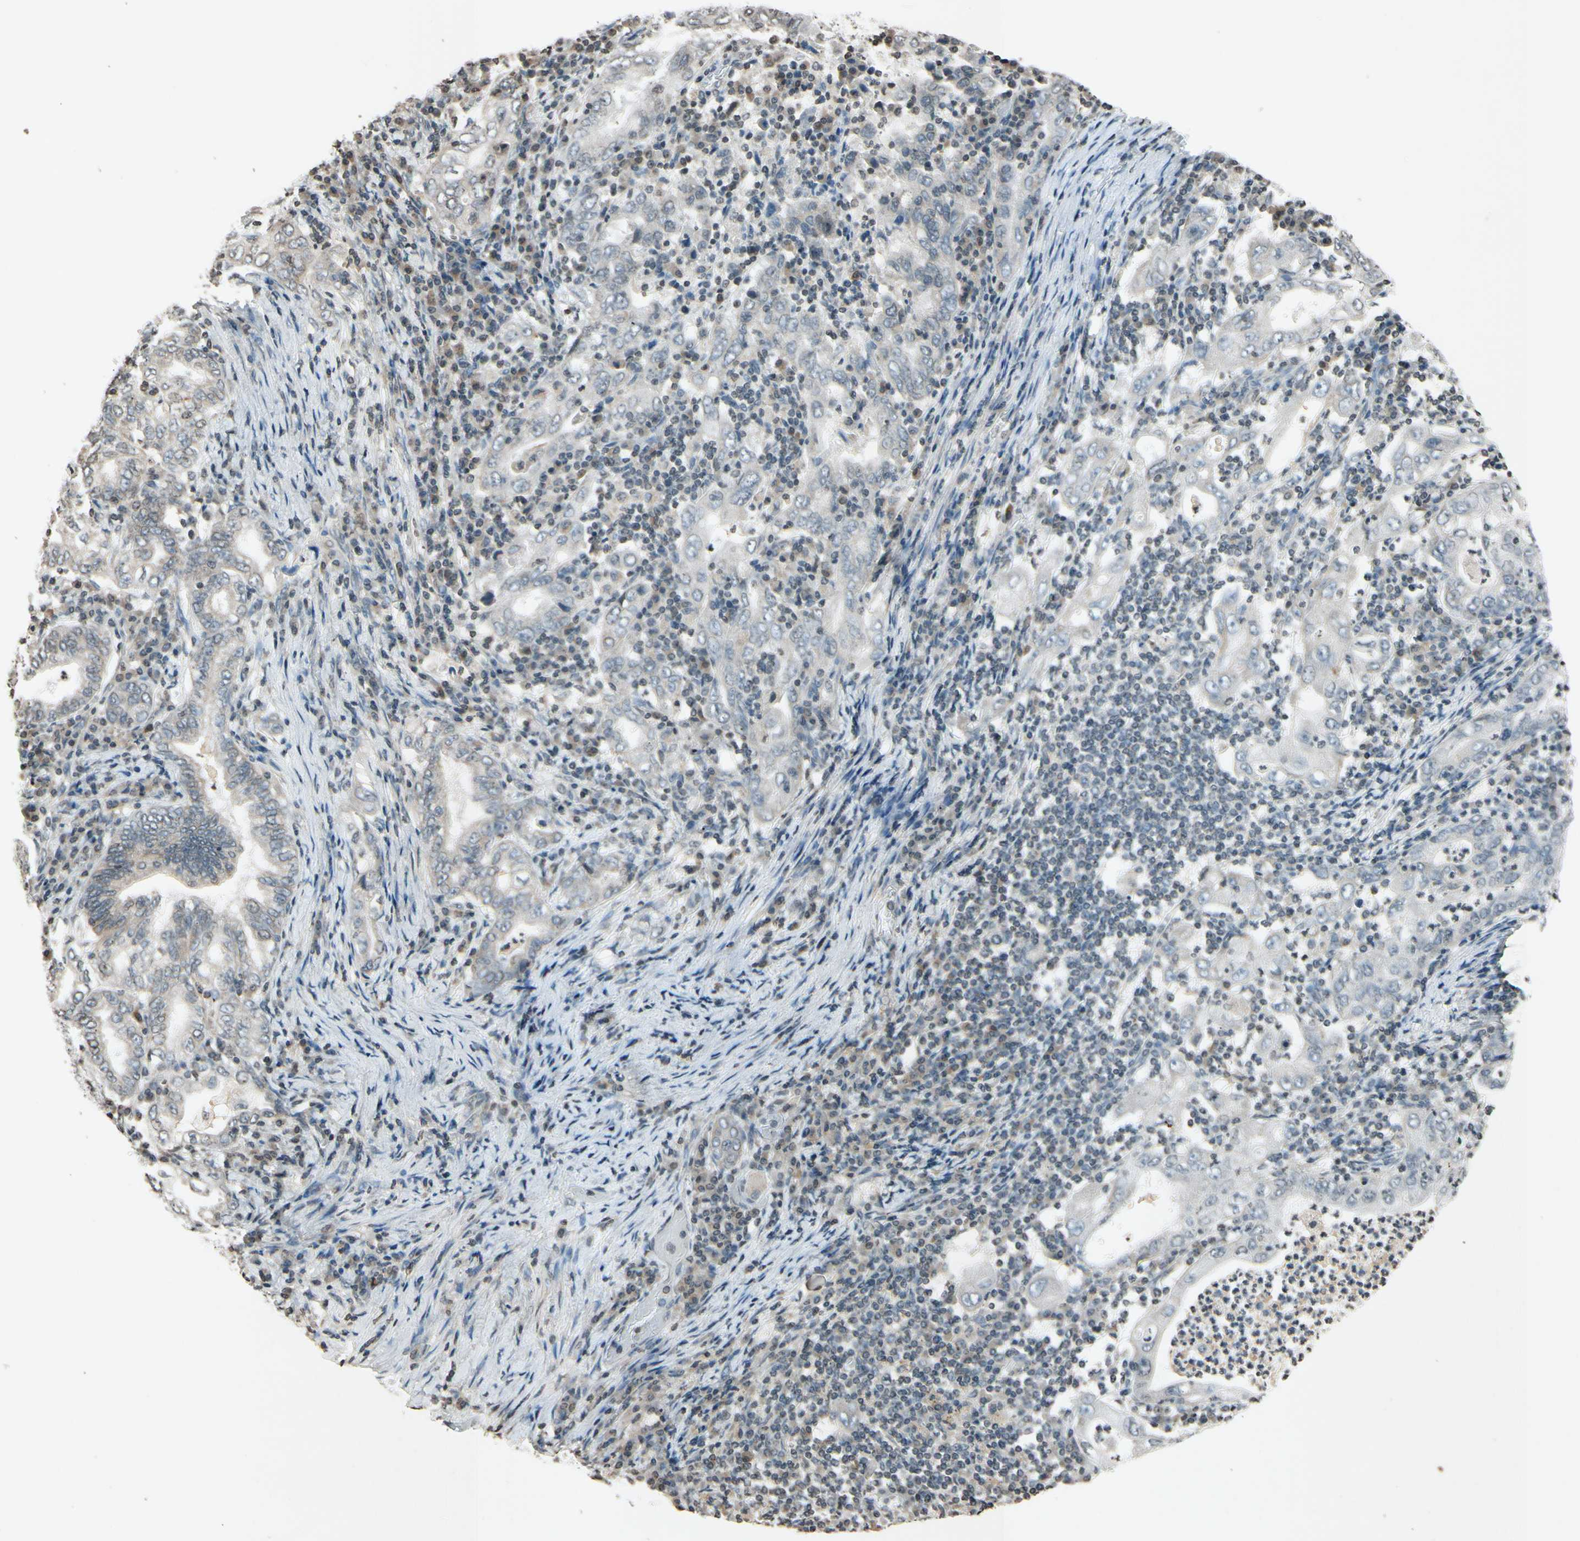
{"staining": {"intensity": "weak", "quantity": ">75%", "location": "cytoplasmic/membranous"}, "tissue": "stomach cancer", "cell_type": "Tumor cells", "image_type": "cancer", "snomed": [{"axis": "morphology", "description": "Normal tissue, NOS"}, {"axis": "morphology", "description": "Adenocarcinoma, NOS"}, {"axis": "topography", "description": "Esophagus"}, {"axis": "topography", "description": "Stomach, upper"}, {"axis": "topography", "description": "Peripheral nerve tissue"}], "caption": "Human stomach cancer (adenocarcinoma) stained with a brown dye exhibits weak cytoplasmic/membranous positive positivity in about >75% of tumor cells.", "gene": "CLDN11", "patient": {"sex": "male", "age": 62}}